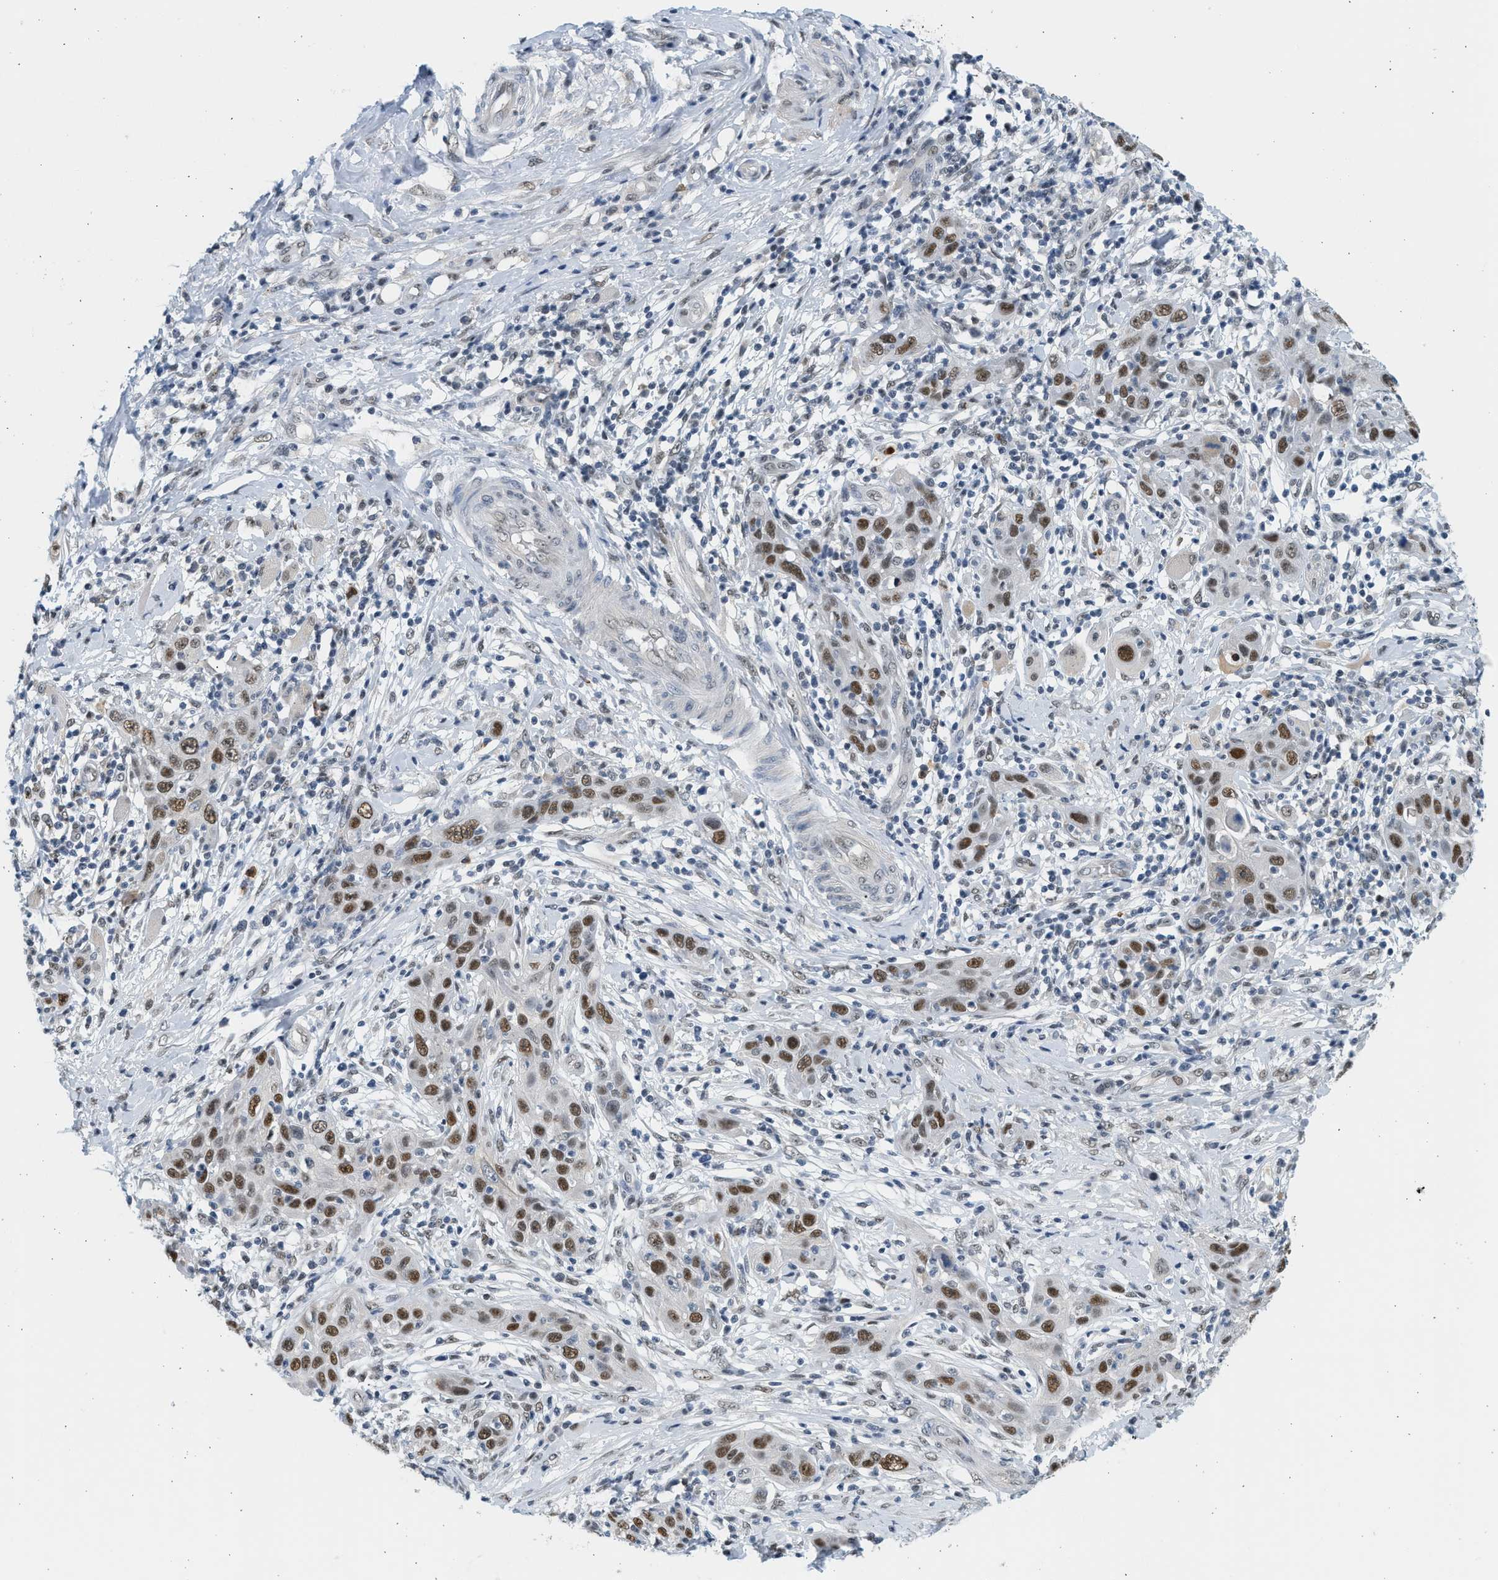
{"staining": {"intensity": "moderate", "quantity": ">75%", "location": "nuclear"}, "tissue": "skin cancer", "cell_type": "Tumor cells", "image_type": "cancer", "snomed": [{"axis": "morphology", "description": "Squamous cell carcinoma, NOS"}, {"axis": "topography", "description": "Skin"}], "caption": "Skin cancer (squamous cell carcinoma) stained for a protein (brown) shows moderate nuclear positive positivity in about >75% of tumor cells.", "gene": "HIPK1", "patient": {"sex": "female", "age": 88}}